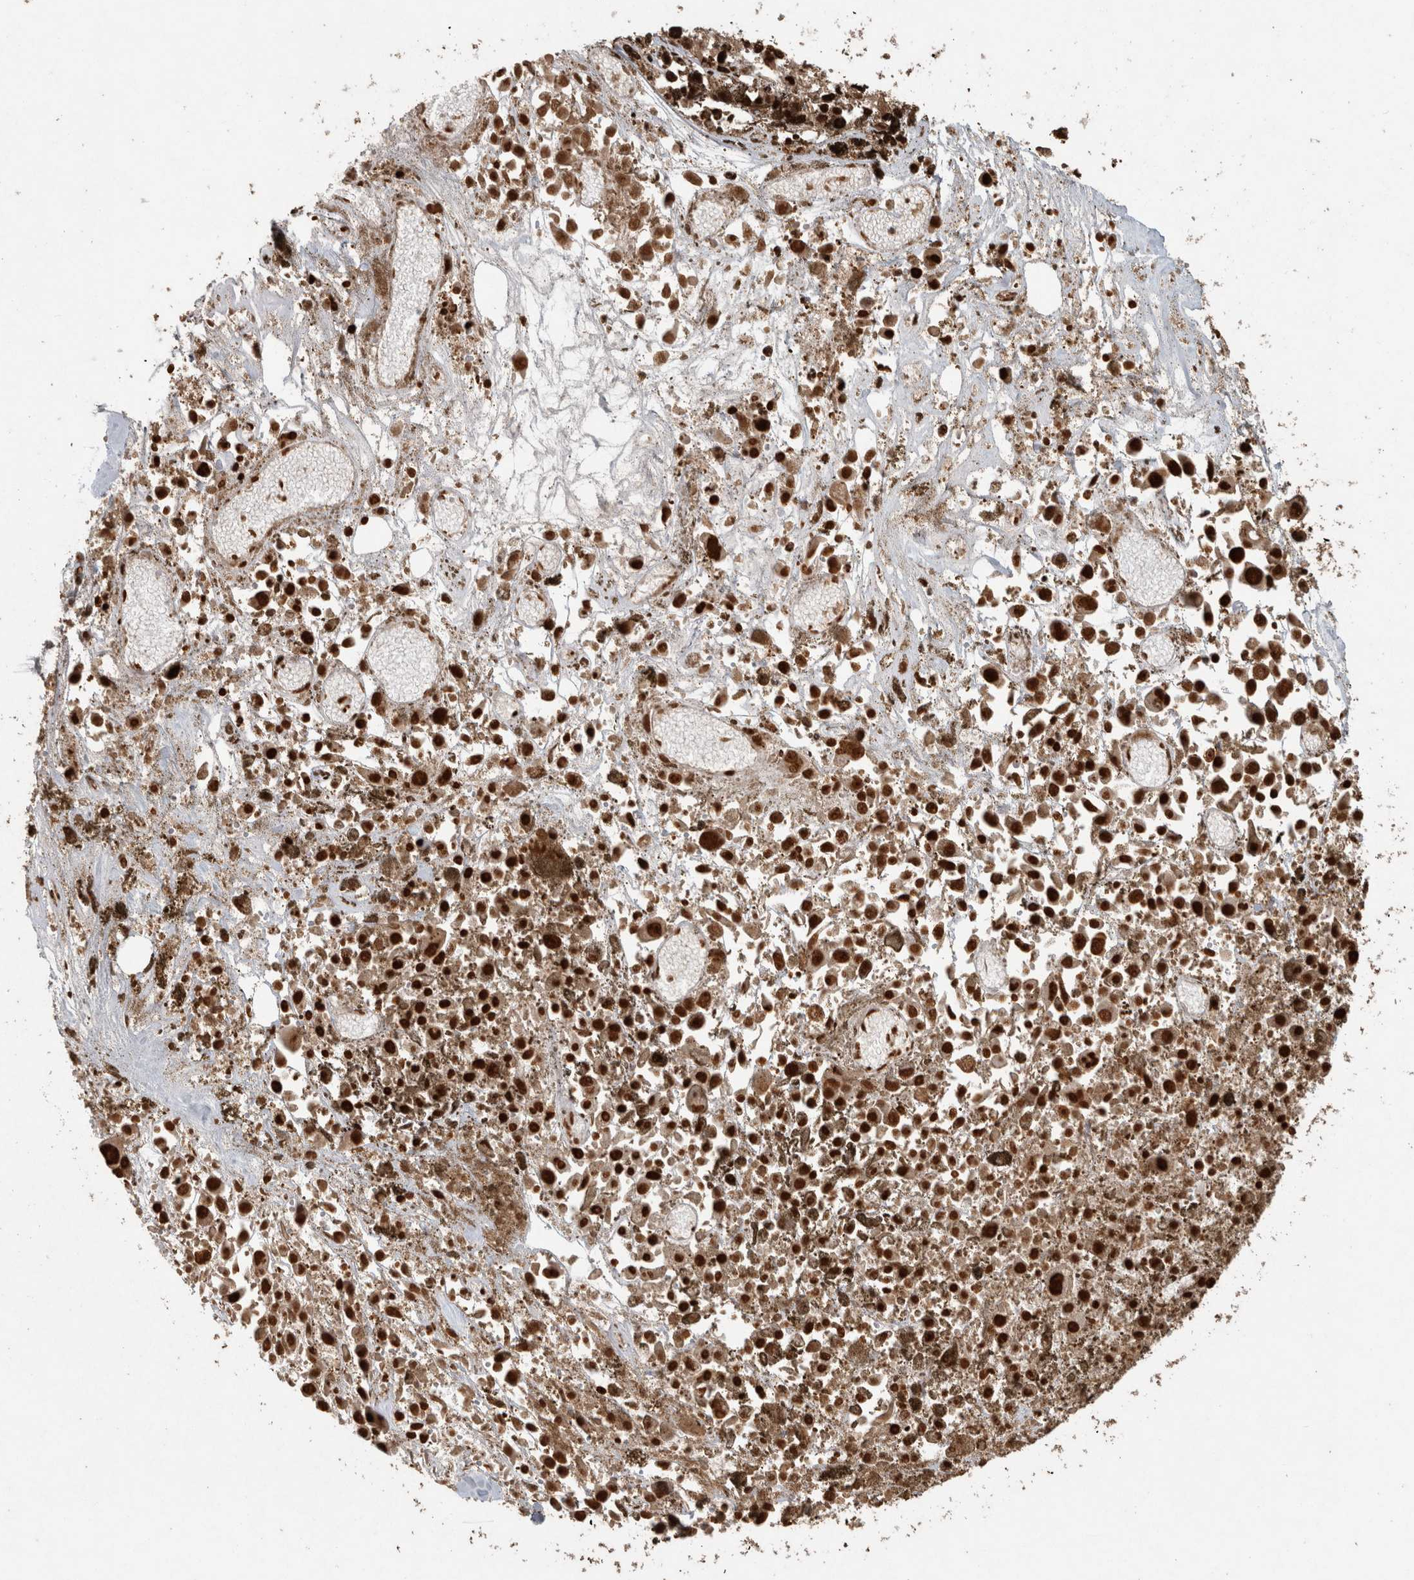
{"staining": {"intensity": "strong", "quantity": ">75%", "location": "nuclear"}, "tissue": "melanoma", "cell_type": "Tumor cells", "image_type": "cancer", "snomed": [{"axis": "morphology", "description": "Malignant melanoma, Metastatic site"}, {"axis": "topography", "description": "Lymph node"}], "caption": "Immunohistochemical staining of malignant melanoma (metastatic site) reveals high levels of strong nuclear staining in approximately >75% of tumor cells.", "gene": "RAD50", "patient": {"sex": "male", "age": 59}}